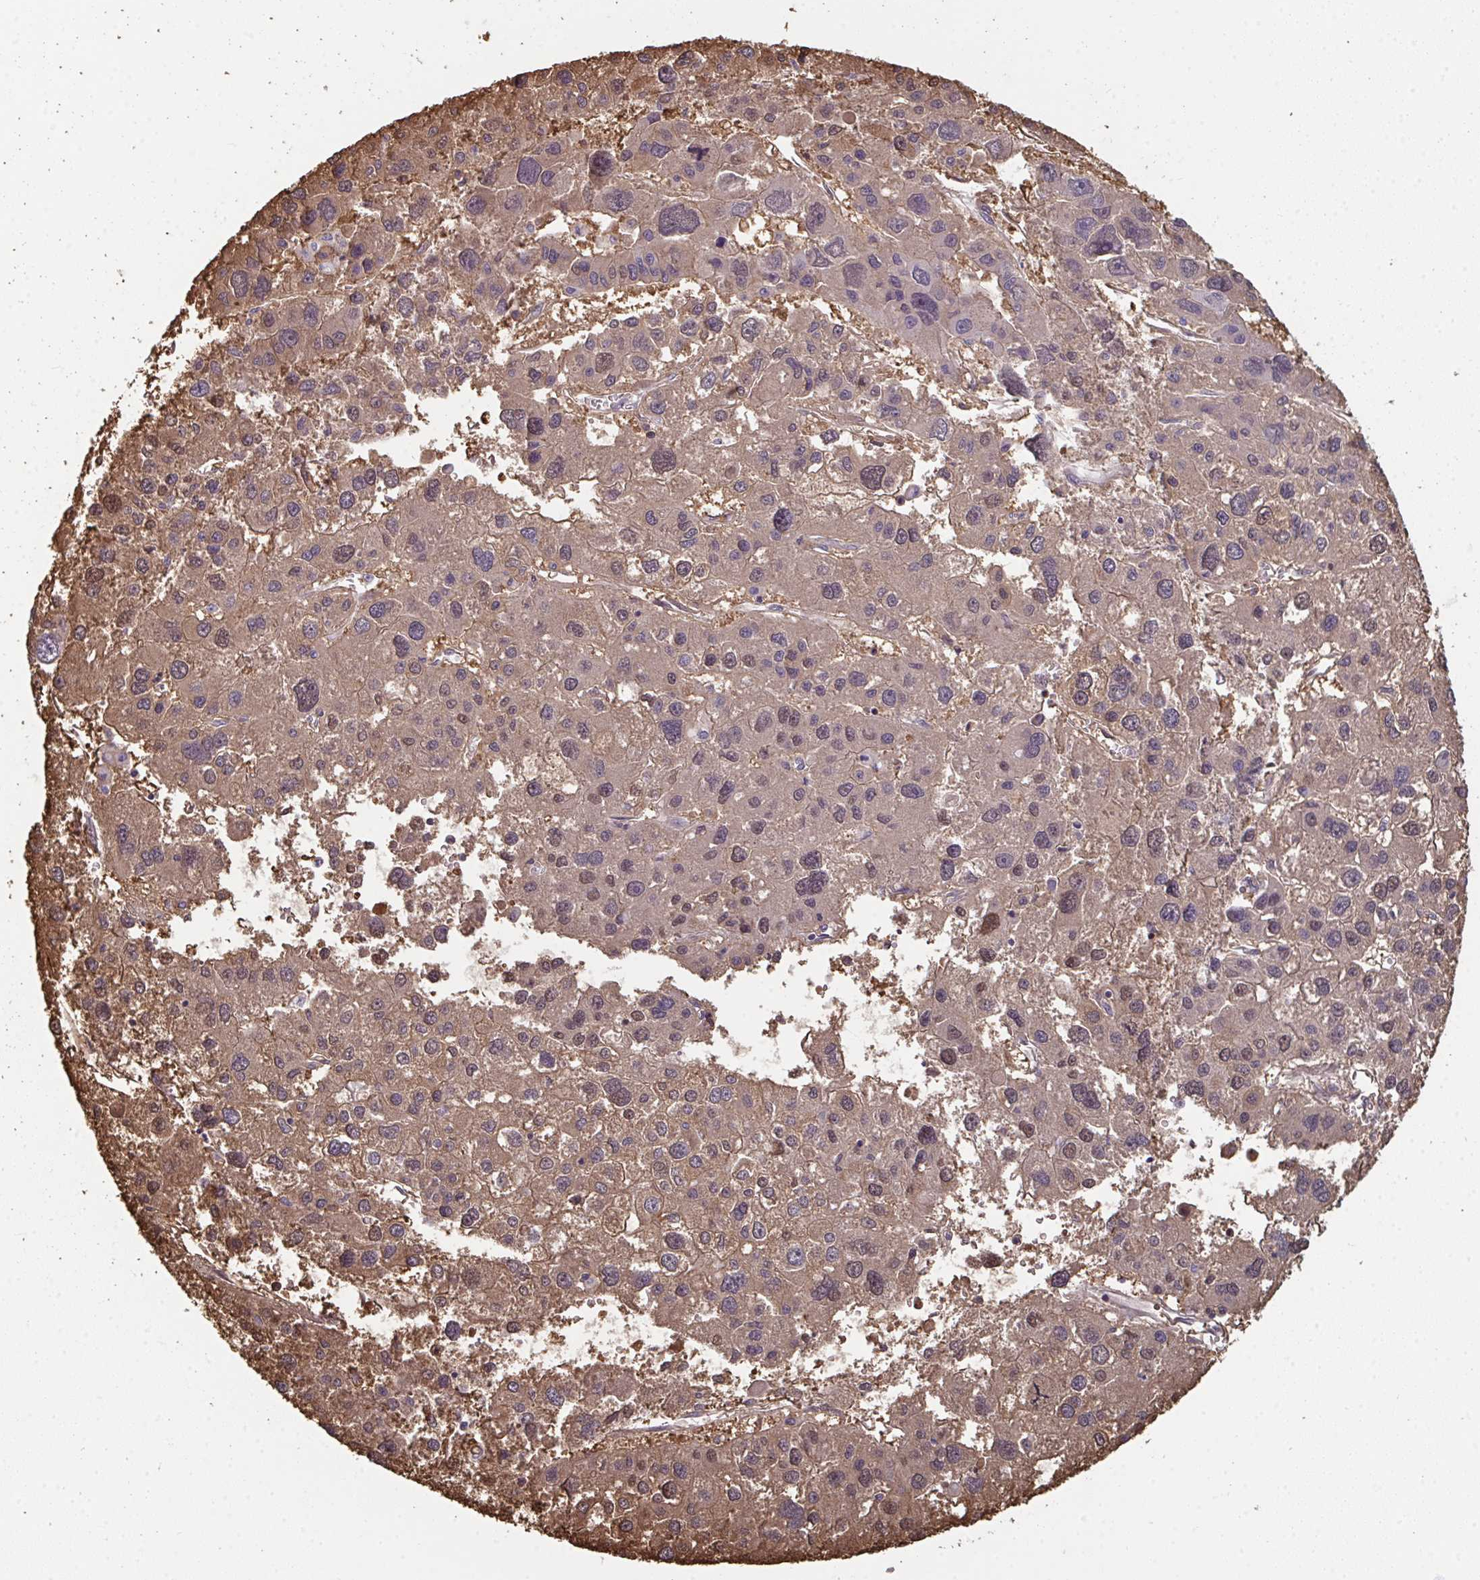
{"staining": {"intensity": "moderate", "quantity": ">75%", "location": "cytoplasmic/membranous,nuclear"}, "tissue": "liver cancer", "cell_type": "Tumor cells", "image_type": "cancer", "snomed": [{"axis": "morphology", "description": "Carcinoma, Hepatocellular, NOS"}, {"axis": "topography", "description": "Liver"}], "caption": "The immunohistochemical stain highlights moderate cytoplasmic/membranous and nuclear expression in tumor cells of liver hepatocellular carcinoma tissue.", "gene": "TTC9C", "patient": {"sex": "male", "age": 73}}